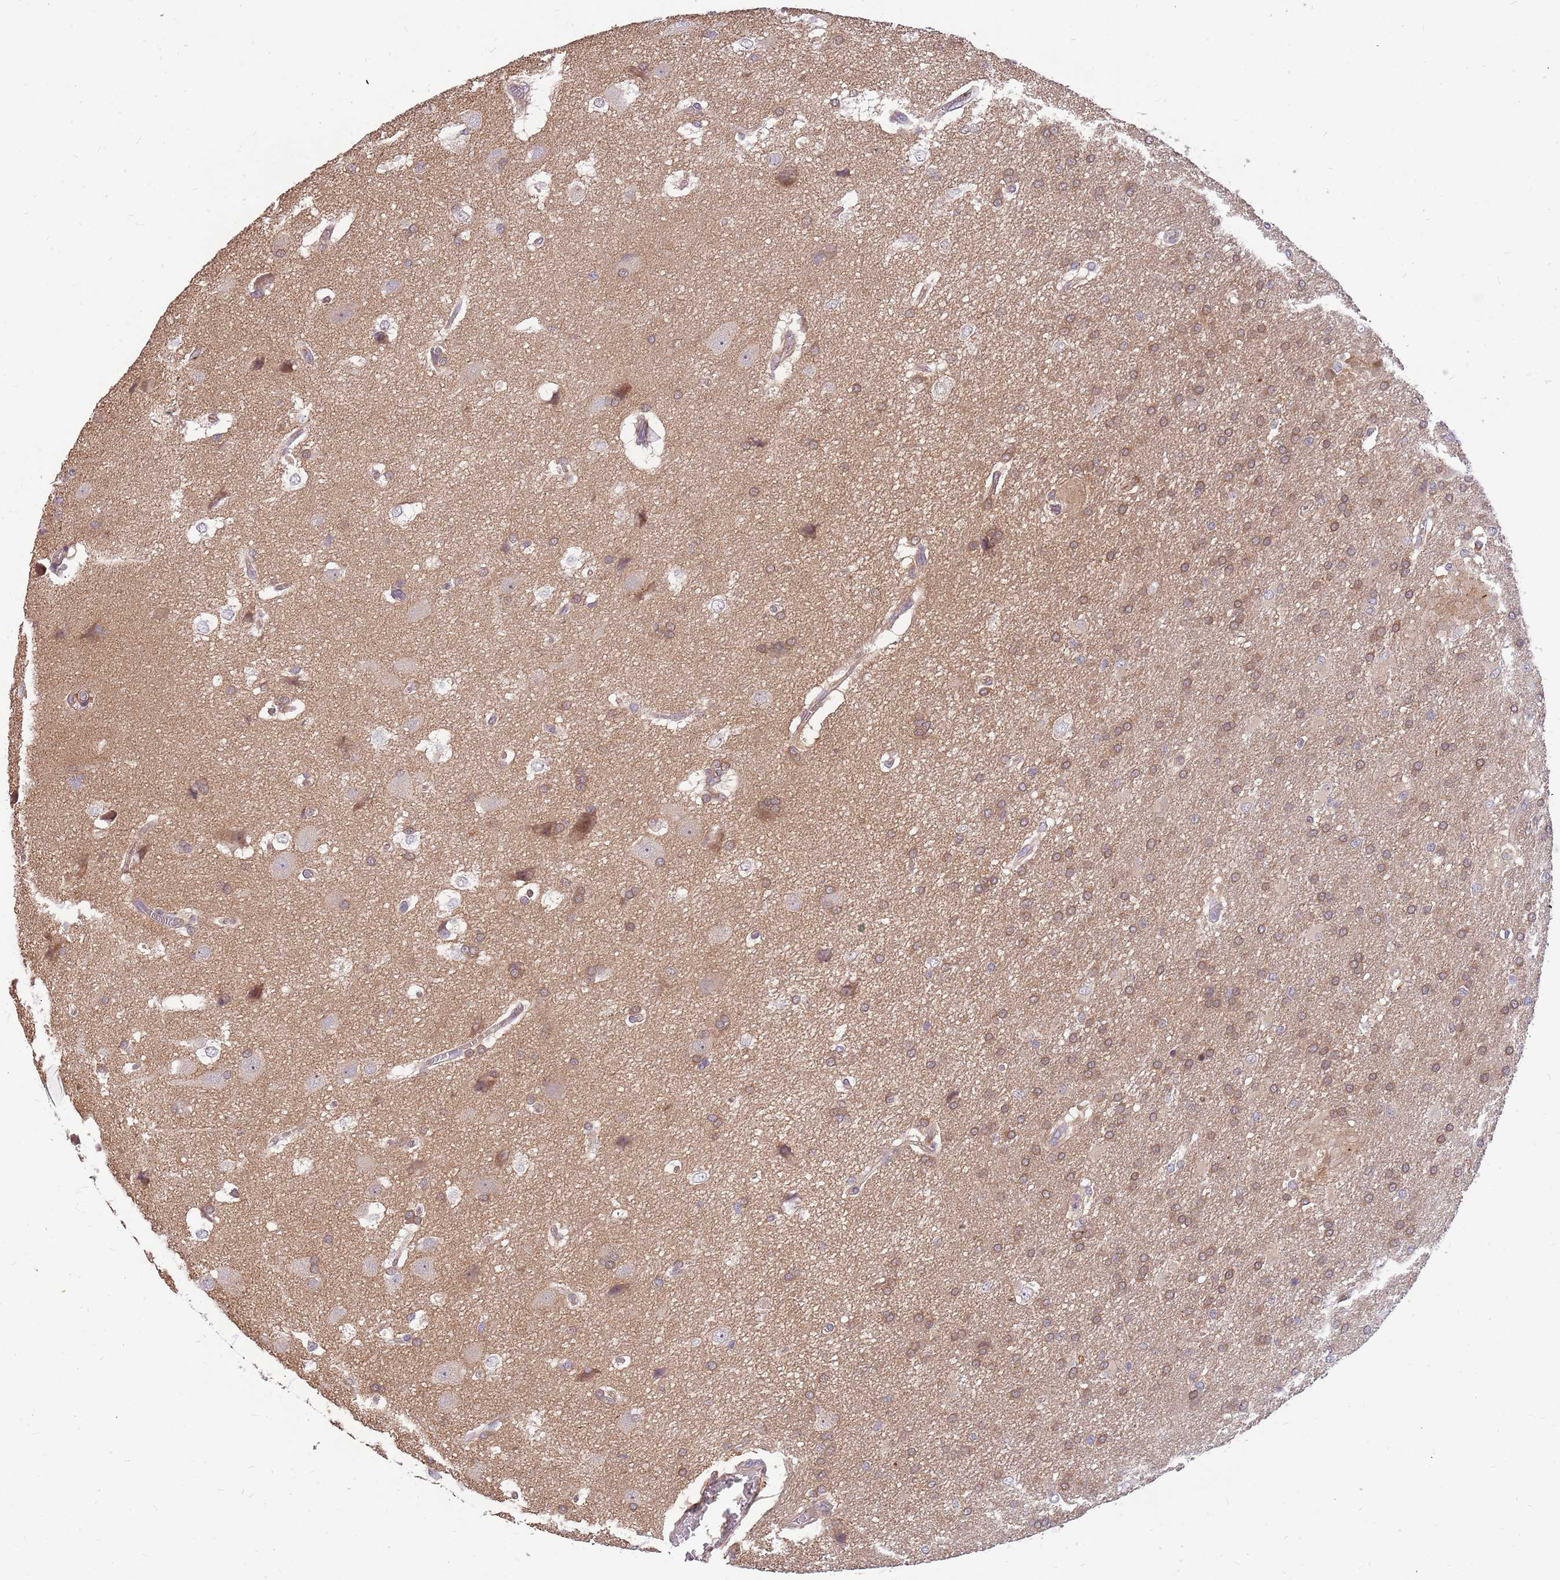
{"staining": {"intensity": "moderate", "quantity": ">75%", "location": "cytoplasmic/membranous"}, "tissue": "glioma", "cell_type": "Tumor cells", "image_type": "cancer", "snomed": [{"axis": "morphology", "description": "Glioma, malignant, Low grade"}, {"axis": "topography", "description": "Brain"}], "caption": "The photomicrograph displays a brown stain indicating the presence of a protein in the cytoplasmic/membranous of tumor cells in glioma. The staining is performed using DAB brown chromogen to label protein expression. The nuclei are counter-stained blue using hematoxylin.", "gene": "MVD", "patient": {"sex": "male", "age": 66}}